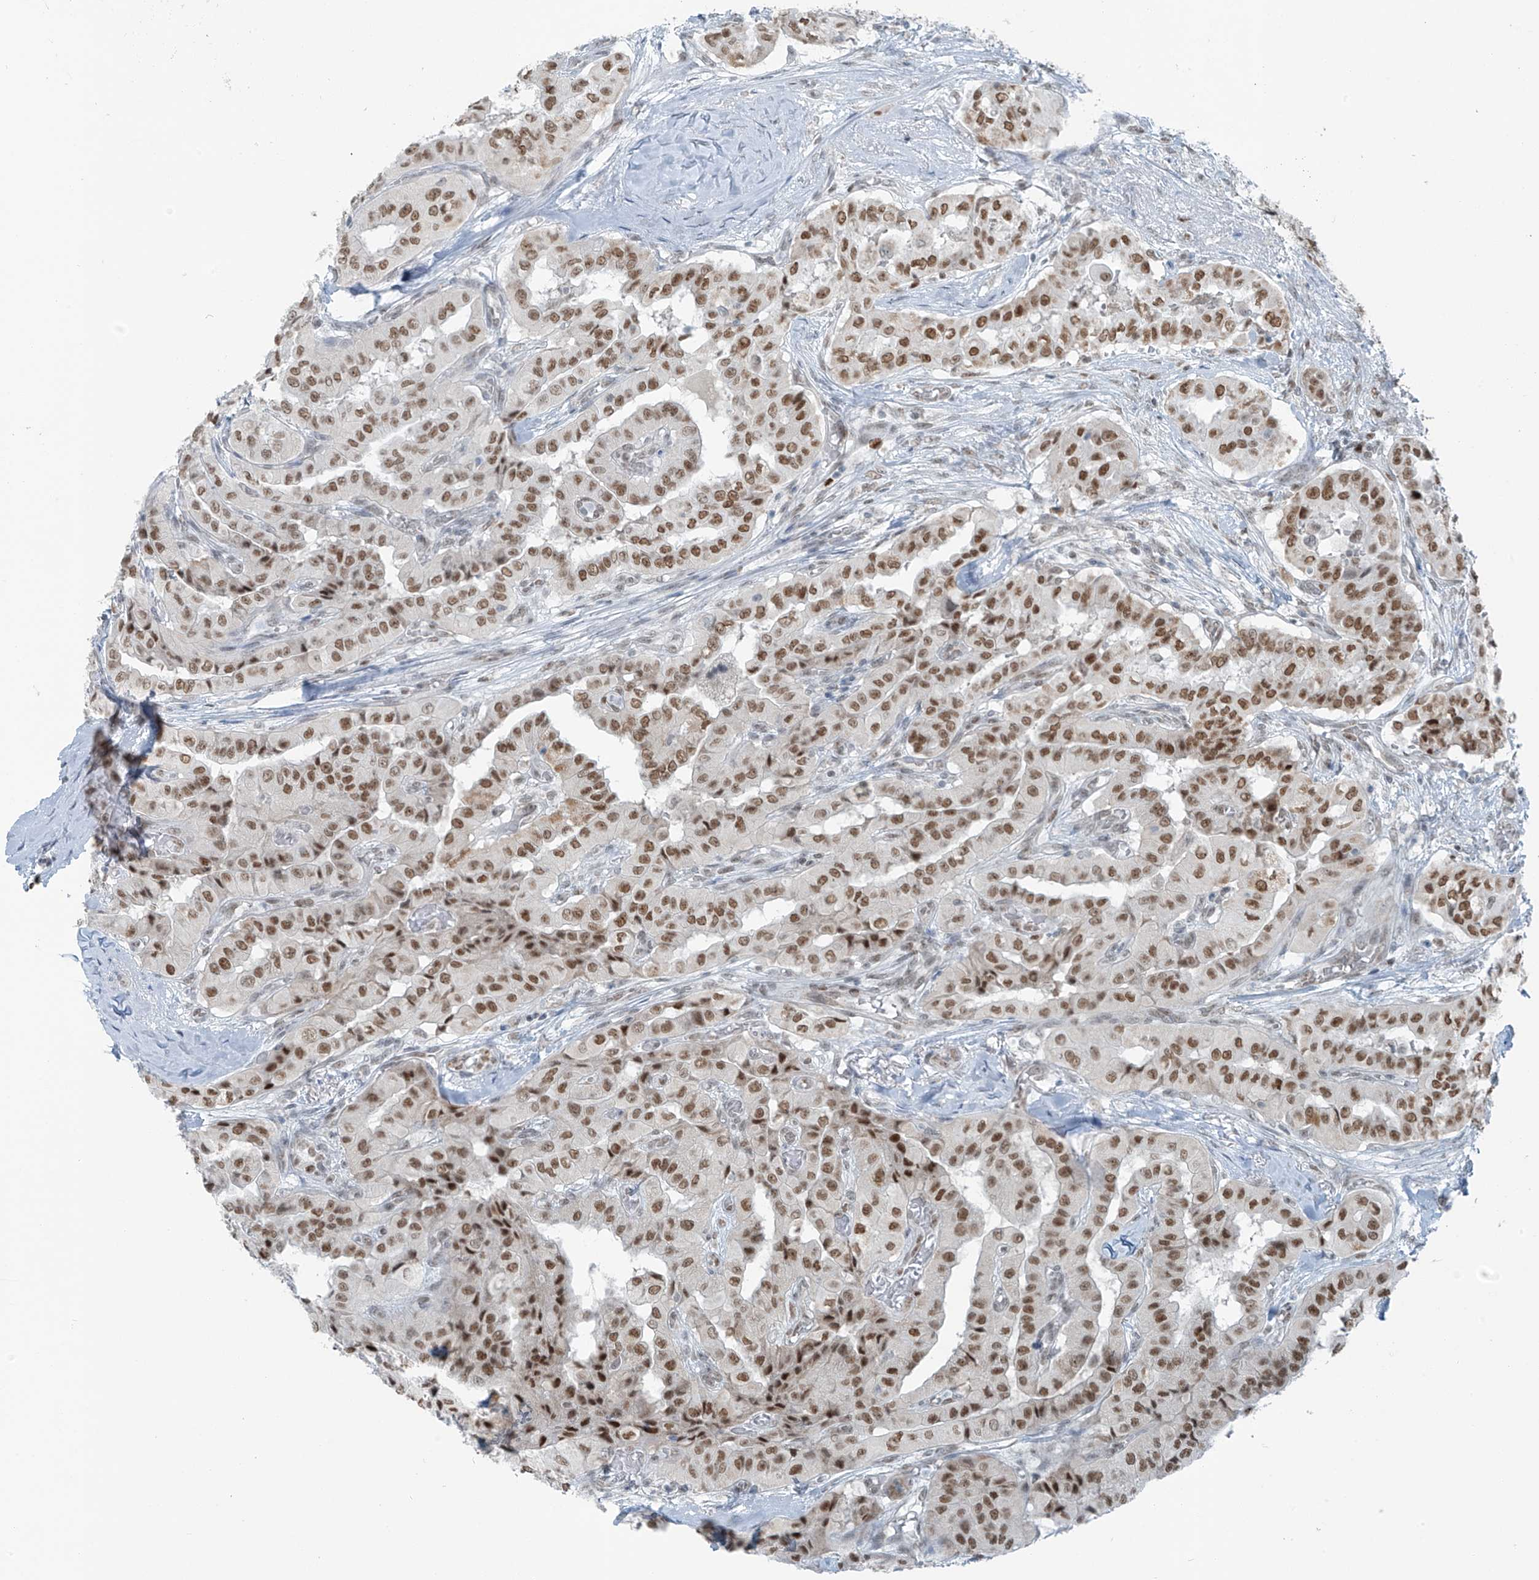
{"staining": {"intensity": "moderate", "quantity": ">75%", "location": "nuclear"}, "tissue": "thyroid cancer", "cell_type": "Tumor cells", "image_type": "cancer", "snomed": [{"axis": "morphology", "description": "Papillary adenocarcinoma, NOS"}, {"axis": "topography", "description": "Thyroid gland"}], "caption": "Thyroid cancer (papillary adenocarcinoma) tissue displays moderate nuclear expression in about >75% of tumor cells, visualized by immunohistochemistry. The staining is performed using DAB (3,3'-diaminobenzidine) brown chromogen to label protein expression. The nuclei are counter-stained blue using hematoxylin.", "gene": "WRNIP1", "patient": {"sex": "female", "age": 59}}